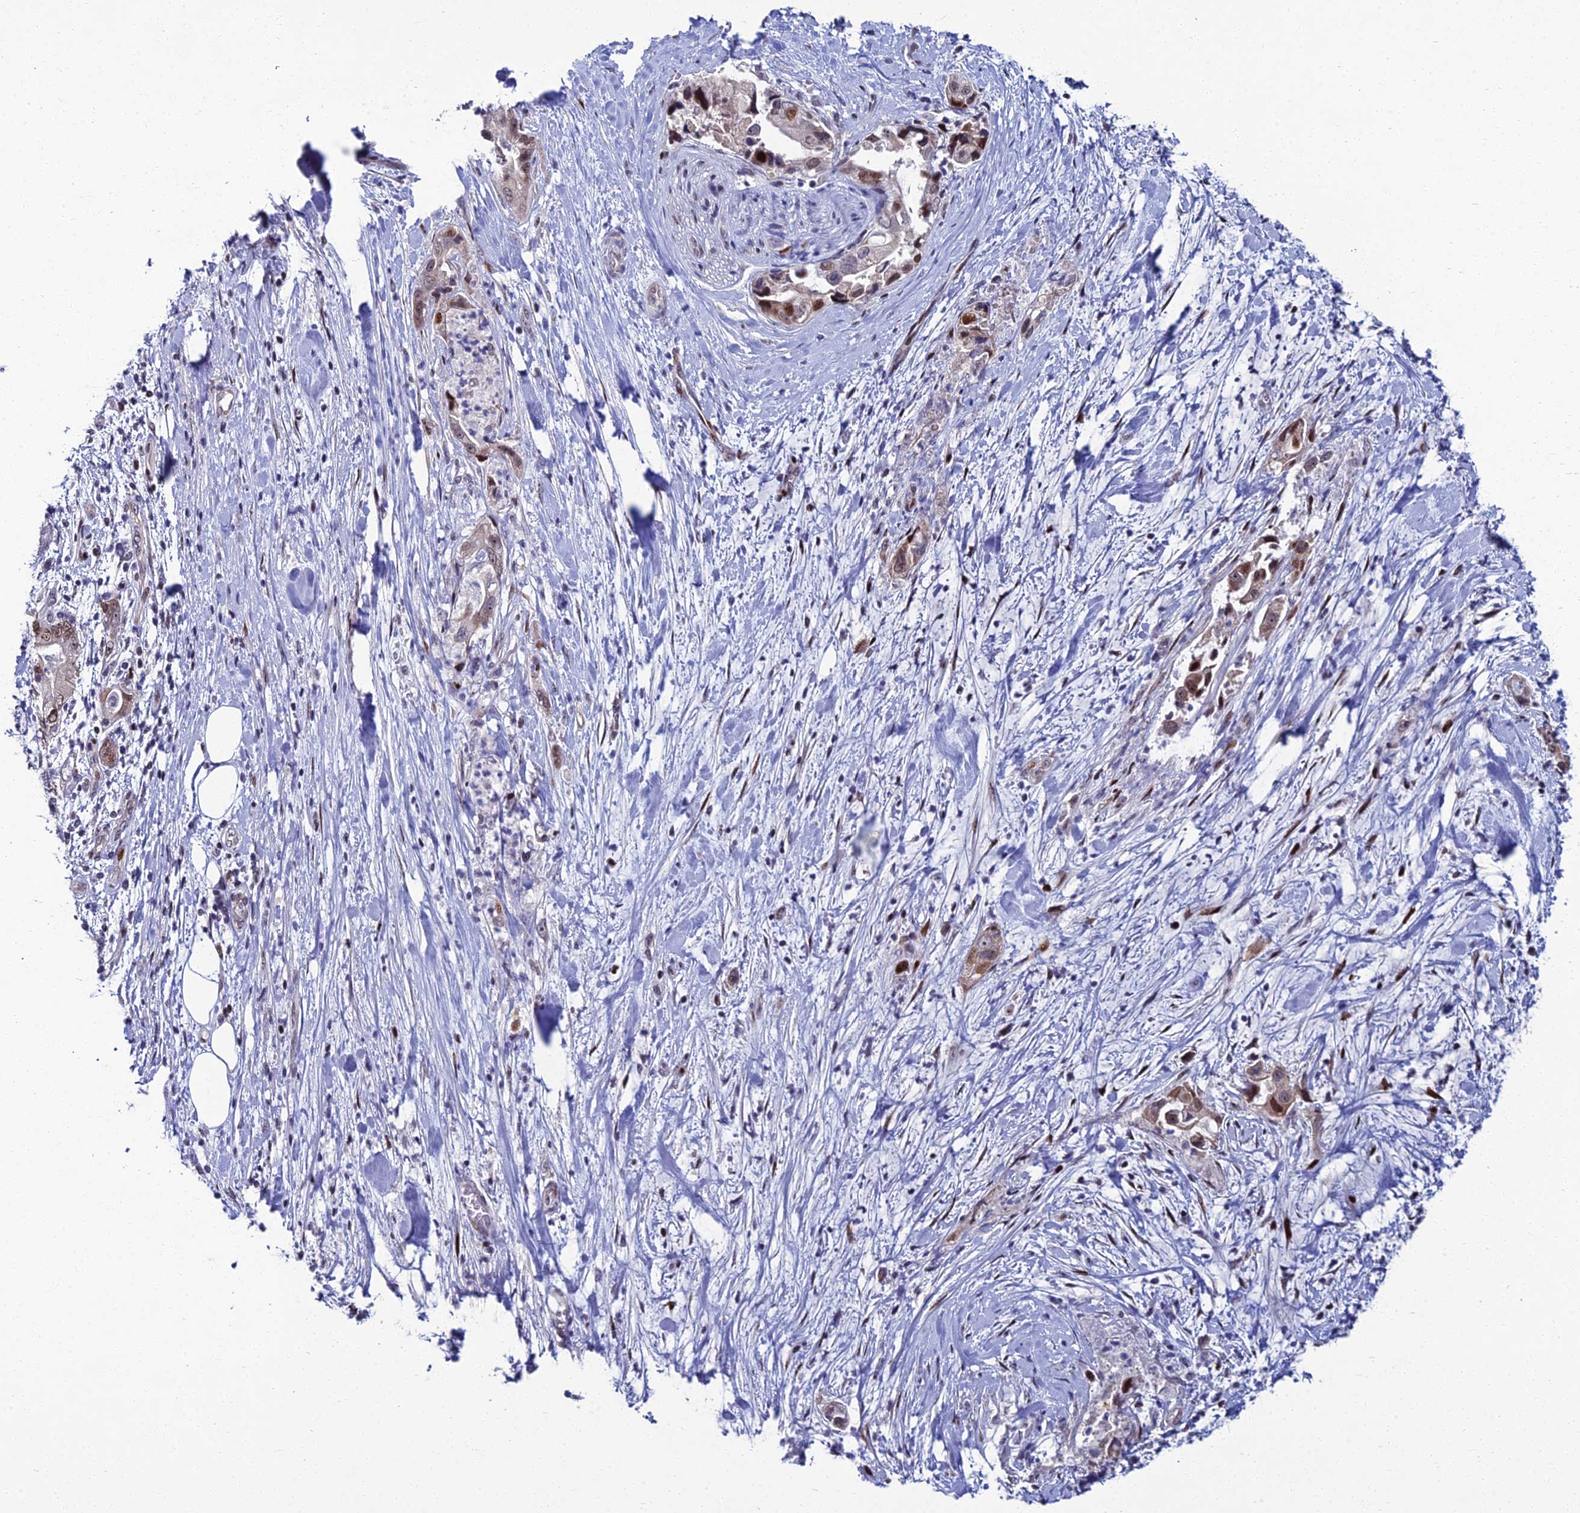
{"staining": {"intensity": "moderate", "quantity": "<25%", "location": "nuclear"}, "tissue": "pancreatic cancer", "cell_type": "Tumor cells", "image_type": "cancer", "snomed": [{"axis": "morphology", "description": "Adenocarcinoma, NOS"}, {"axis": "topography", "description": "Pancreas"}], "caption": "Tumor cells exhibit moderate nuclear expression in about <25% of cells in pancreatic cancer (adenocarcinoma).", "gene": "TAF9B", "patient": {"sex": "female", "age": 78}}